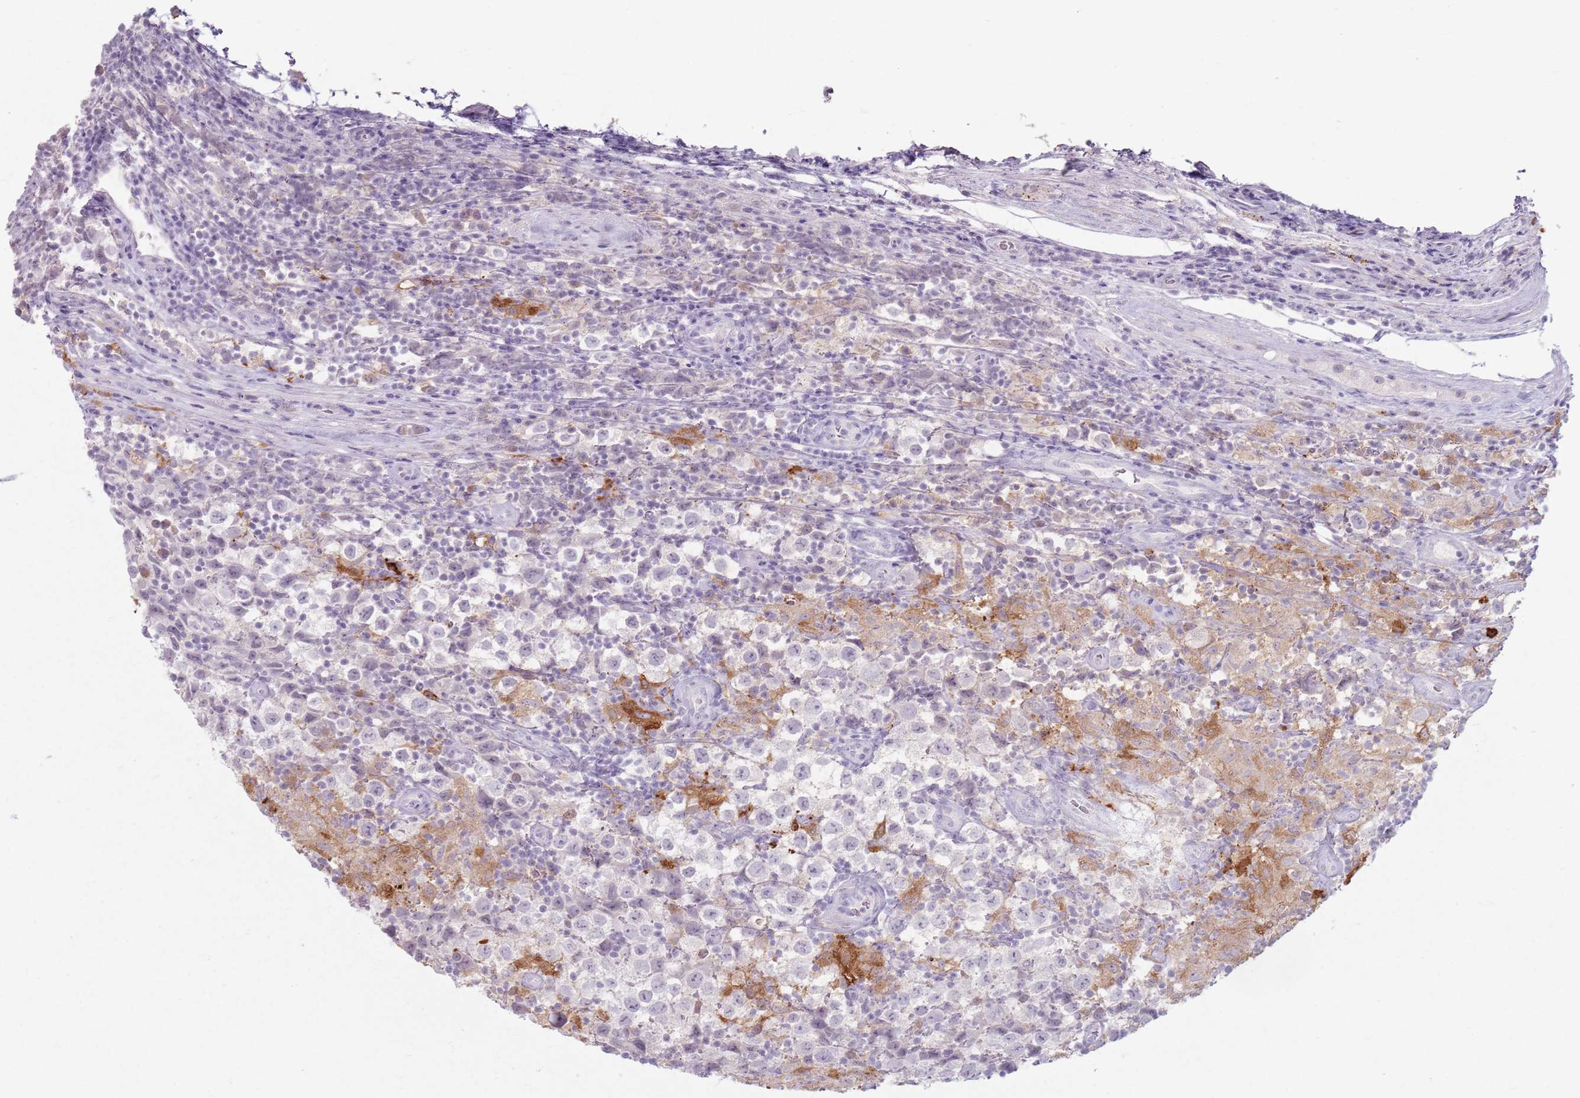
{"staining": {"intensity": "negative", "quantity": "none", "location": "none"}, "tissue": "testis cancer", "cell_type": "Tumor cells", "image_type": "cancer", "snomed": [{"axis": "morphology", "description": "Seminoma, NOS"}, {"axis": "morphology", "description": "Carcinoma, Embryonal, NOS"}, {"axis": "topography", "description": "Testis"}], "caption": "High magnification brightfield microscopy of testis cancer (seminoma) stained with DAB (brown) and counterstained with hematoxylin (blue): tumor cells show no significant expression.", "gene": "GDPGP1", "patient": {"sex": "male", "age": 41}}